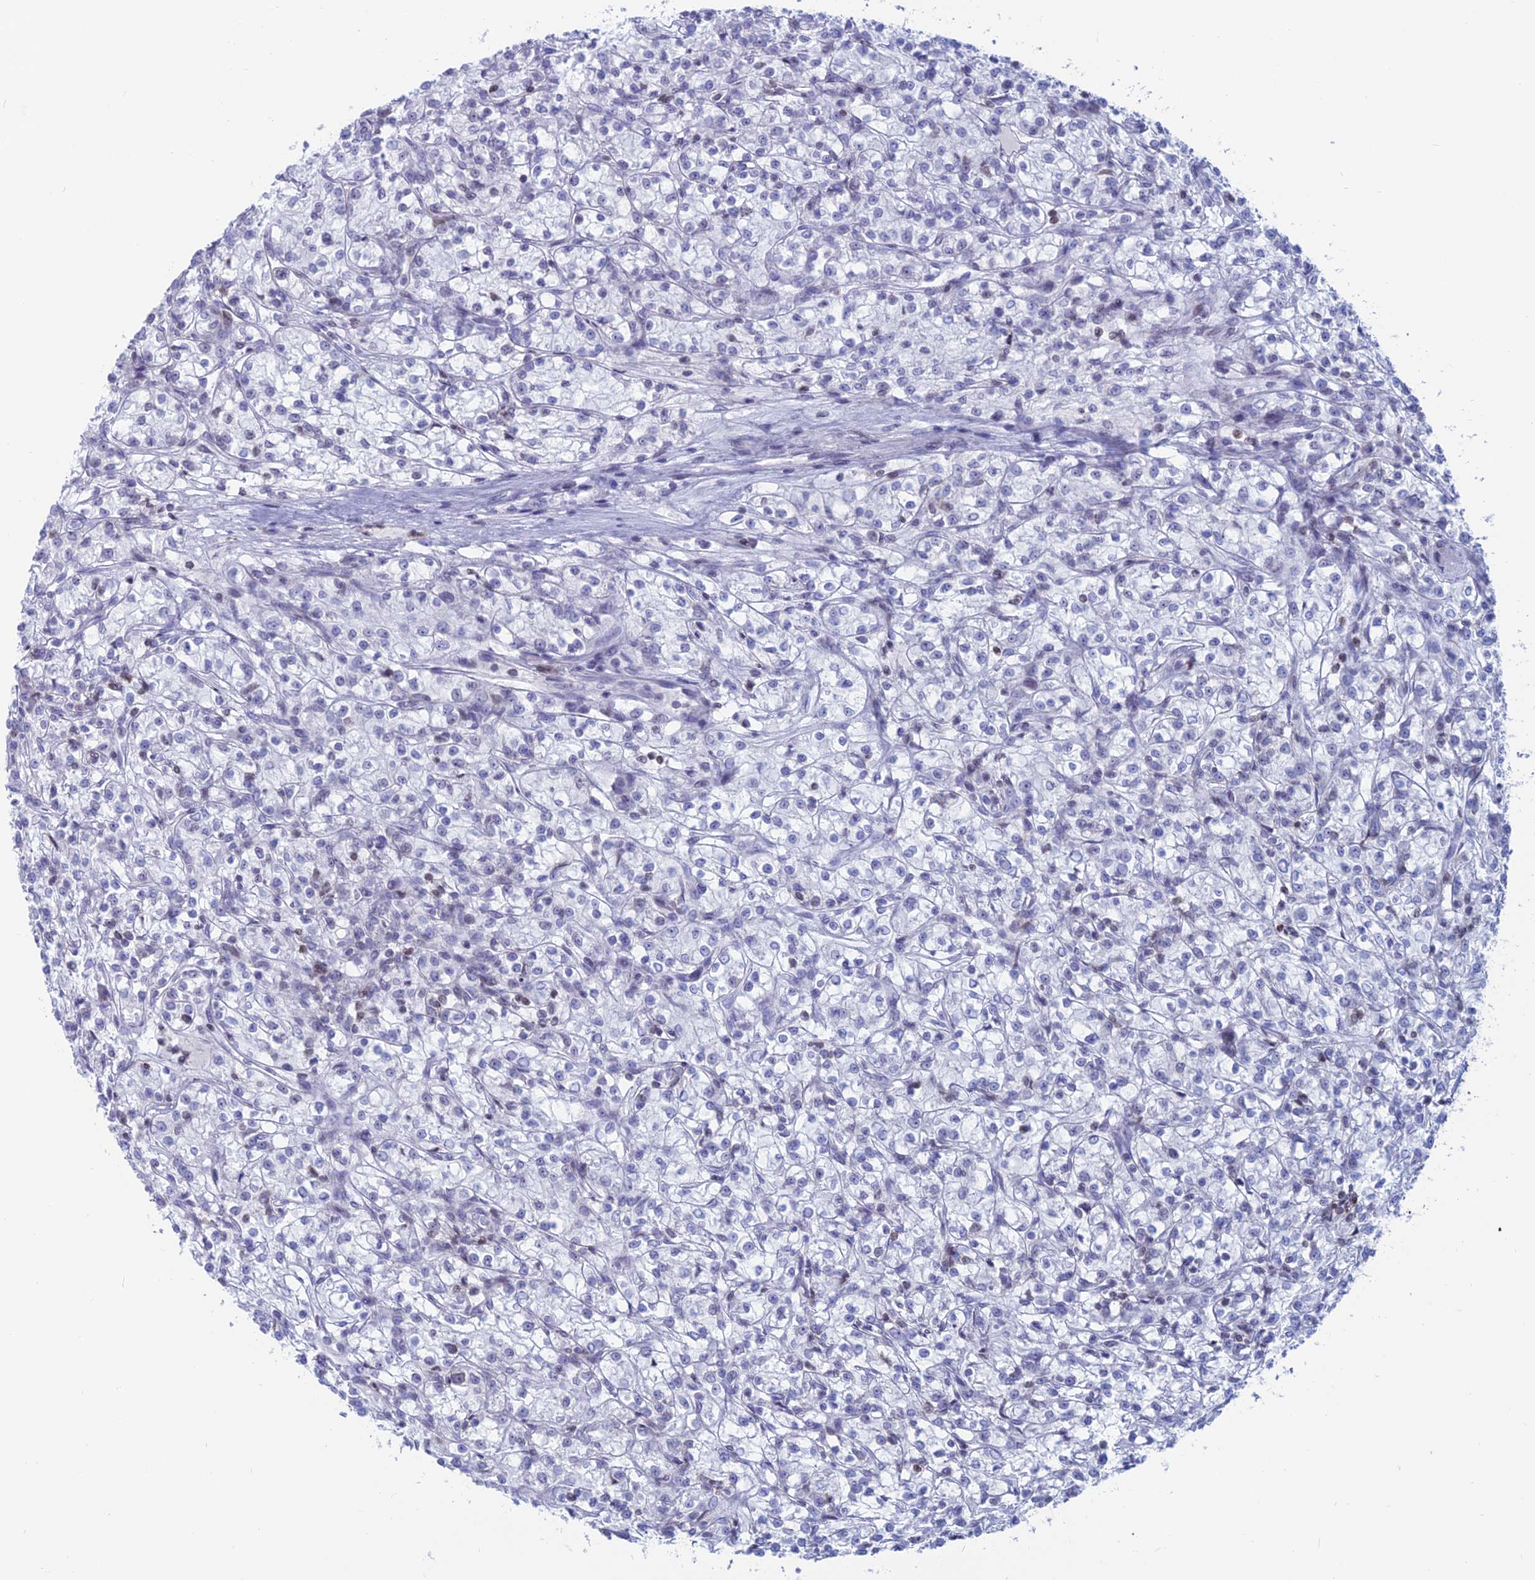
{"staining": {"intensity": "negative", "quantity": "none", "location": "none"}, "tissue": "renal cancer", "cell_type": "Tumor cells", "image_type": "cancer", "snomed": [{"axis": "morphology", "description": "Adenocarcinoma, NOS"}, {"axis": "topography", "description": "Kidney"}], "caption": "IHC photomicrograph of neoplastic tissue: human renal cancer stained with DAB displays no significant protein staining in tumor cells. (Brightfield microscopy of DAB (3,3'-diaminobenzidine) IHC at high magnification).", "gene": "CERS6", "patient": {"sex": "female", "age": 59}}